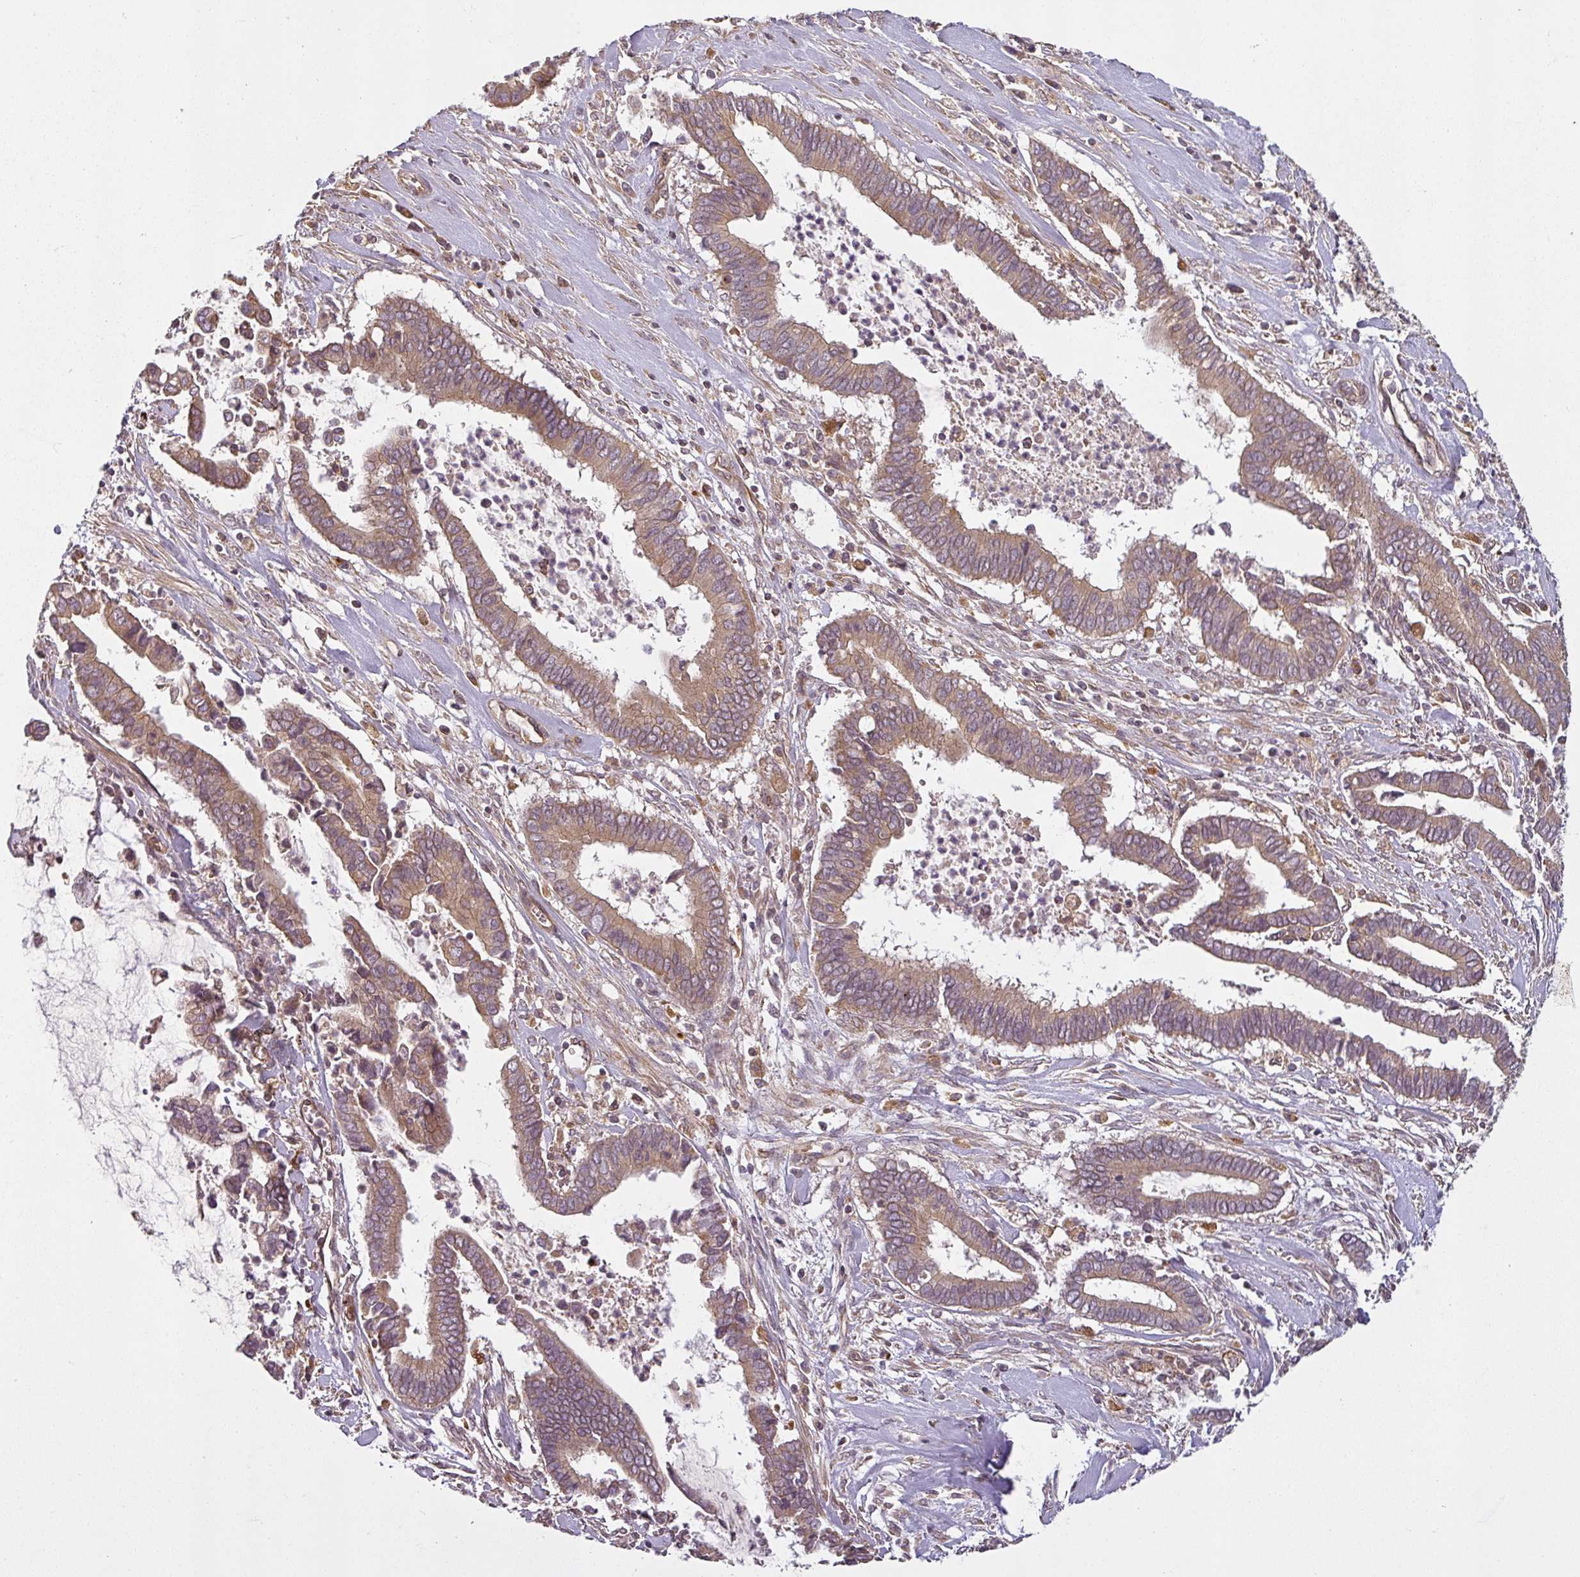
{"staining": {"intensity": "weak", "quantity": ">75%", "location": "cytoplasmic/membranous"}, "tissue": "cervical cancer", "cell_type": "Tumor cells", "image_type": "cancer", "snomed": [{"axis": "morphology", "description": "Adenocarcinoma, NOS"}, {"axis": "topography", "description": "Cervix"}], "caption": "The photomicrograph exhibits a brown stain indicating the presence of a protein in the cytoplasmic/membranous of tumor cells in cervical cancer. (brown staining indicates protein expression, while blue staining denotes nuclei).", "gene": "DIMT1", "patient": {"sex": "female", "age": 44}}